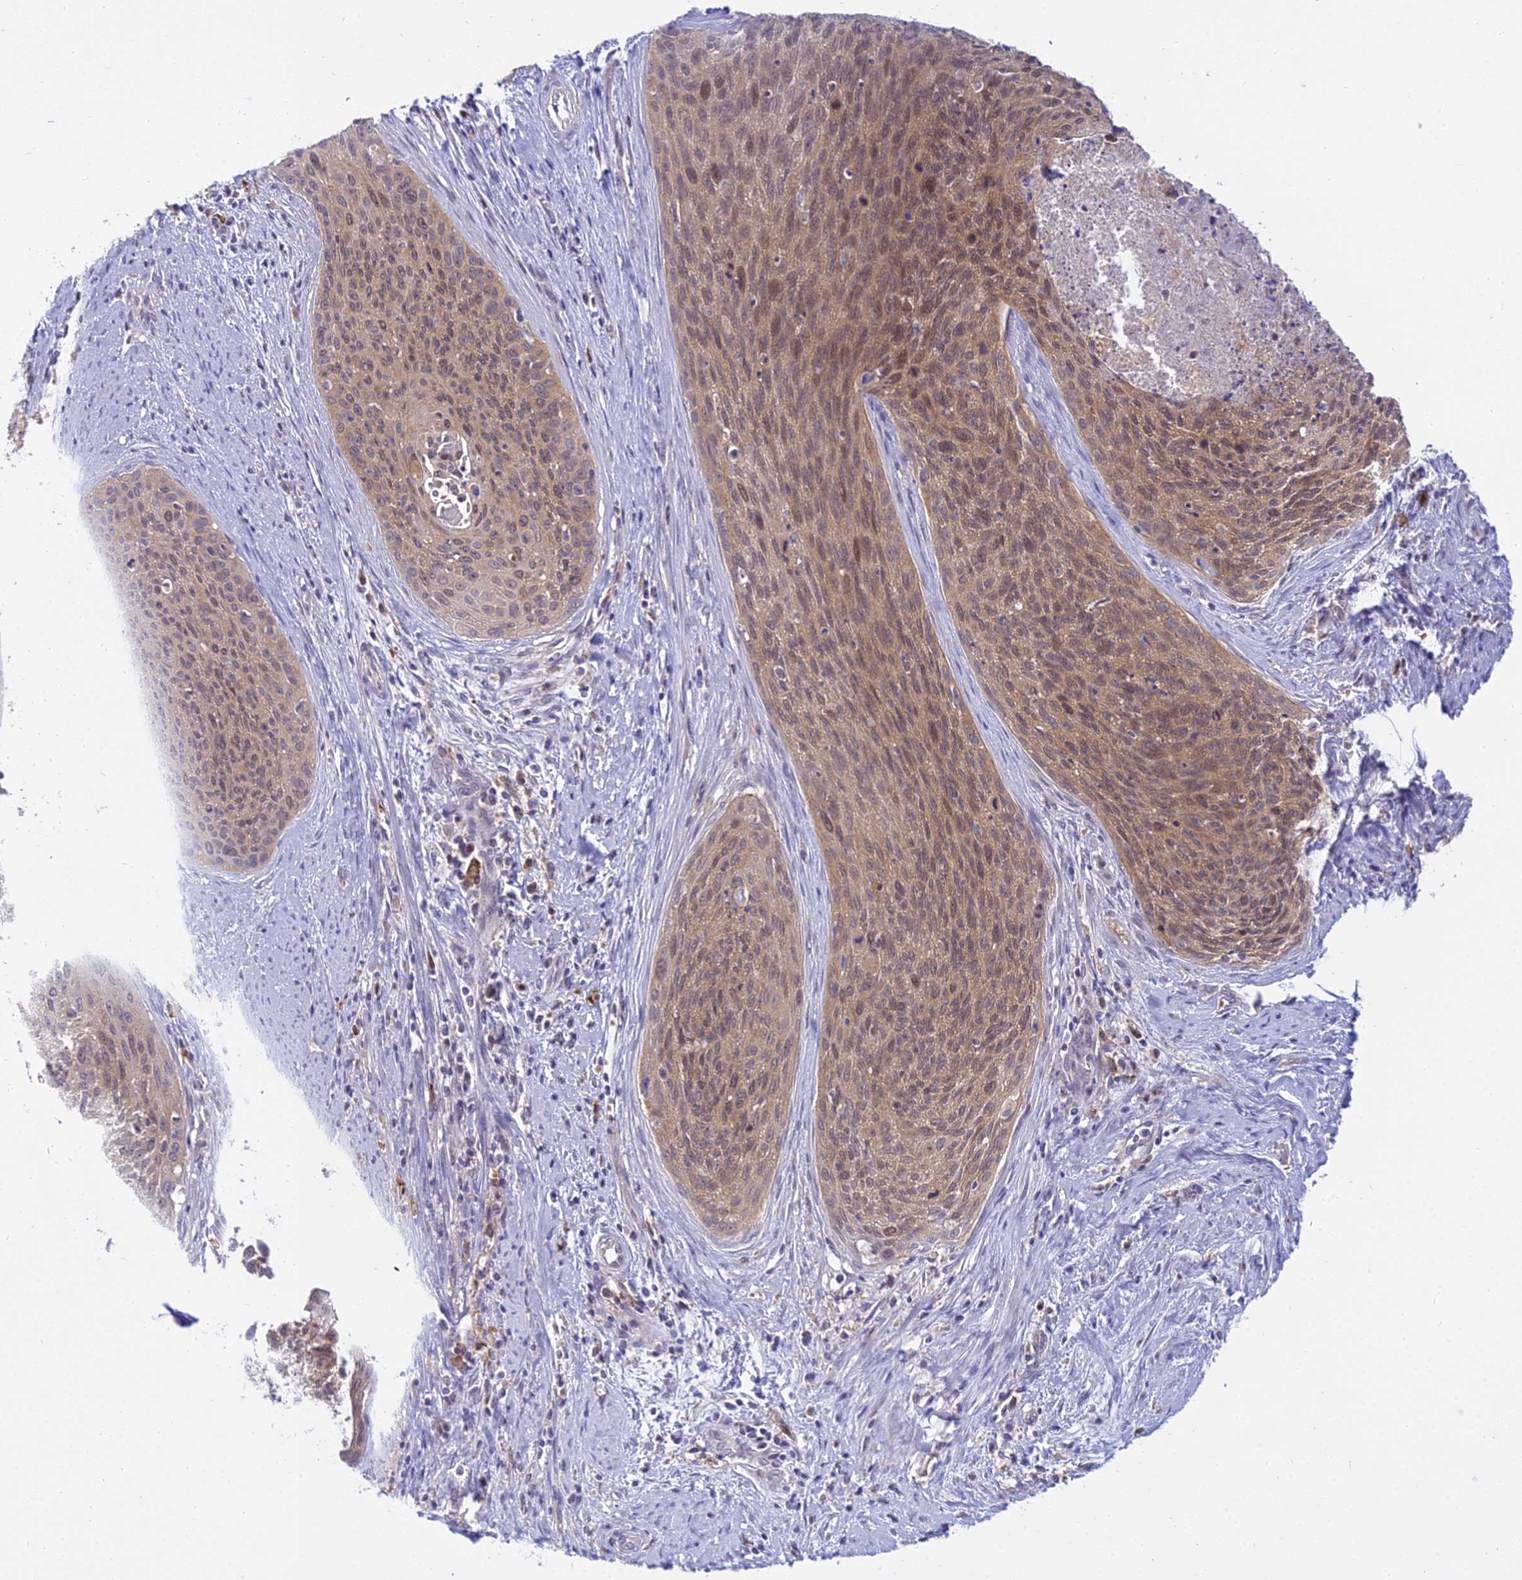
{"staining": {"intensity": "weak", "quantity": ">75%", "location": "cytoplasmic/membranous"}, "tissue": "cervical cancer", "cell_type": "Tumor cells", "image_type": "cancer", "snomed": [{"axis": "morphology", "description": "Squamous cell carcinoma, NOS"}, {"axis": "topography", "description": "Cervix"}], "caption": "Protein expression analysis of human cervical cancer (squamous cell carcinoma) reveals weak cytoplasmic/membranous expression in about >75% of tumor cells.", "gene": "UBE2G1", "patient": {"sex": "female", "age": 55}}